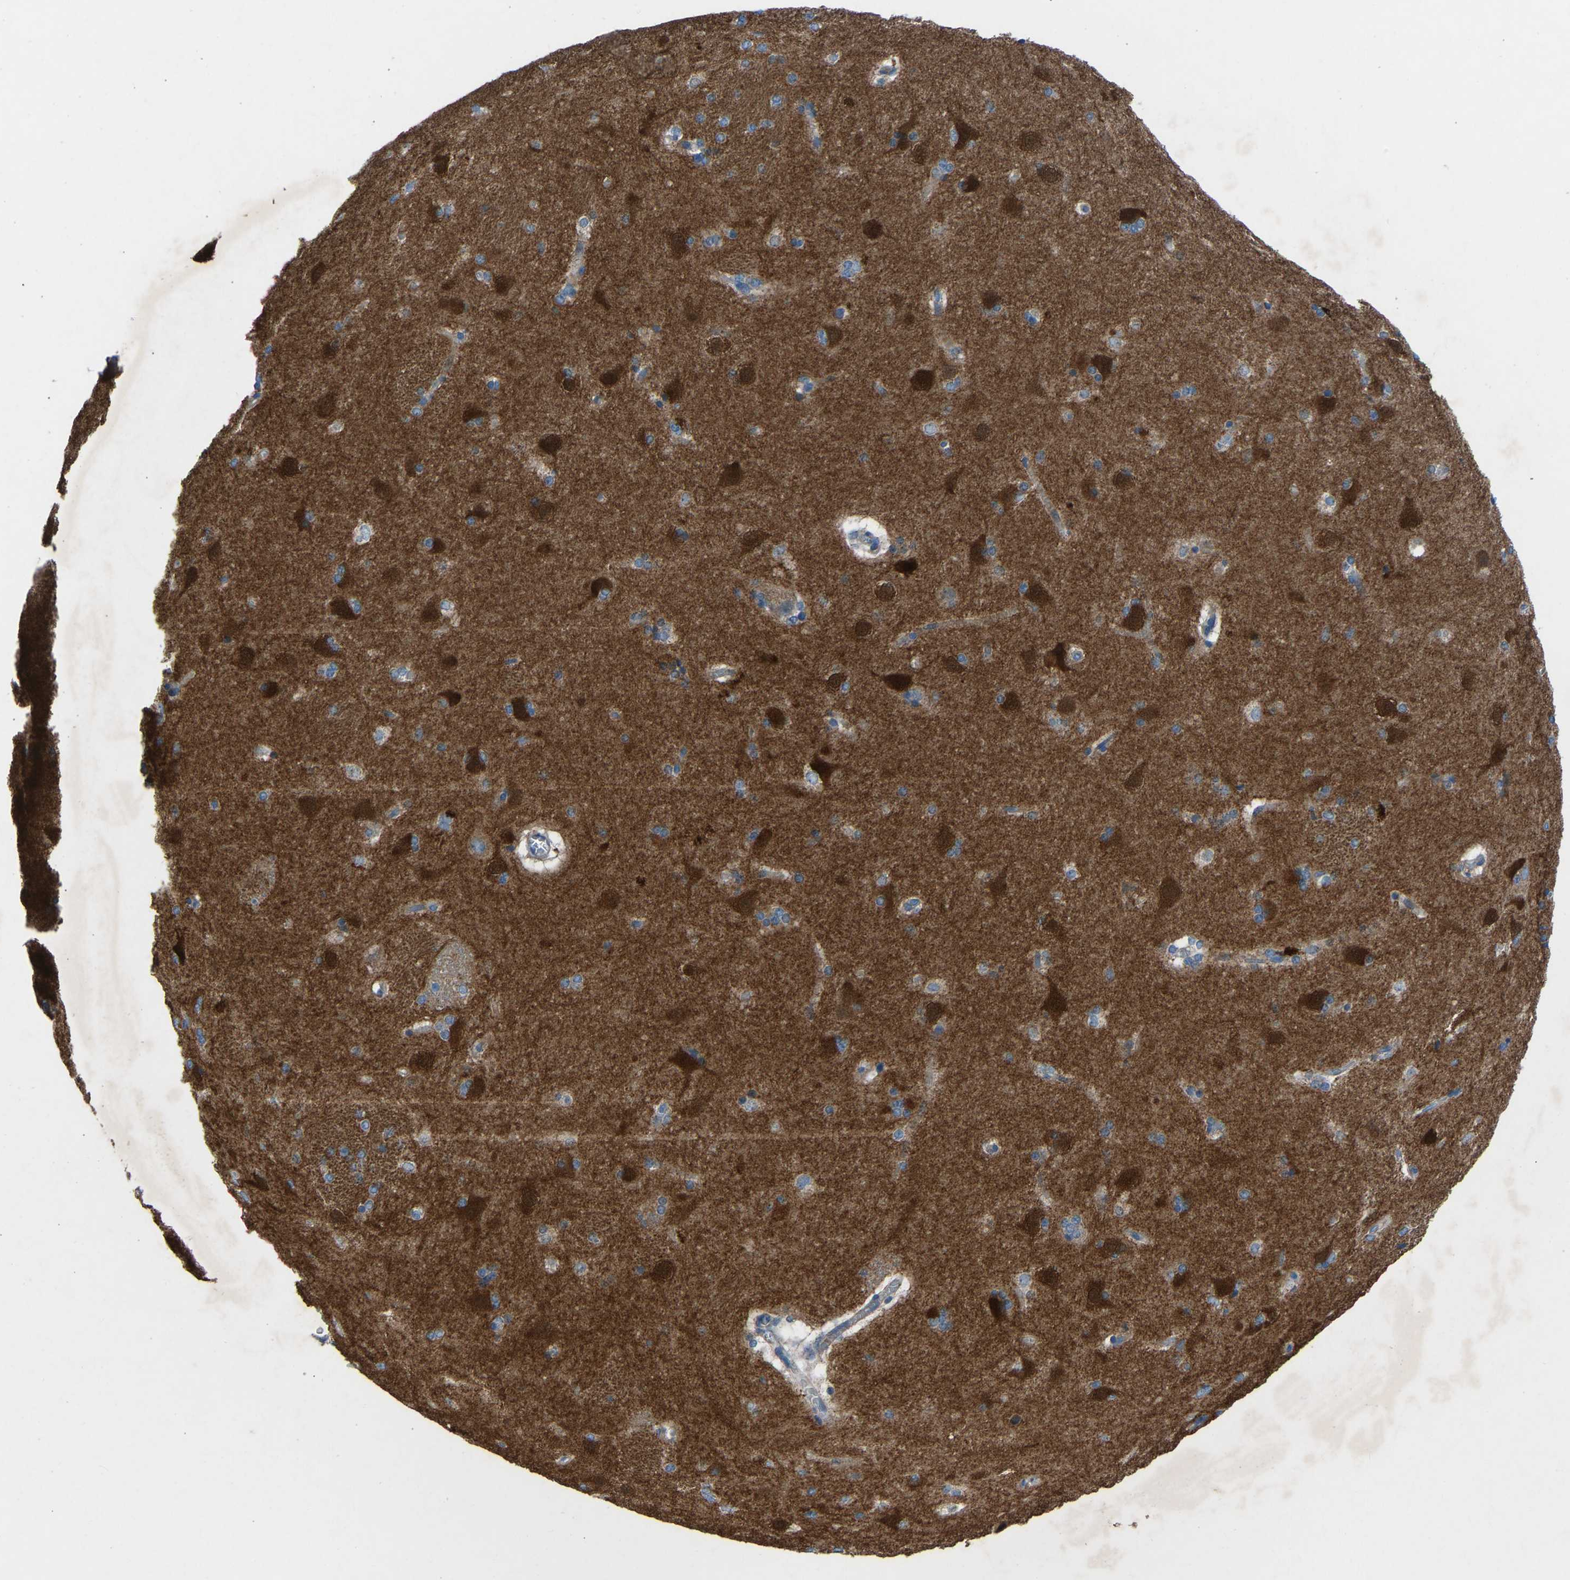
{"staining": {"intensity": "weak", "quantity": "25%-75%", "location": "cytoplasmic/membranous"}, "tissue": "caudate", "cell_type": "Glial cells", "image_type": "normal", "snomed": [{"axis": "morphology", "description": "Normal tissue, NOS"}, {"axis": "topography", "description": "Lateral ventricle wall"}], "caption": "A high-resolution photomicrograph shows immunohistochemistry (IHC) staining of benign caudate, which reveals weak cytoplasmic/membranous positivity in about 25%-75% of glial cells.", "gene": "GRK6", "patient": {"sex": "female", "age": 19}}